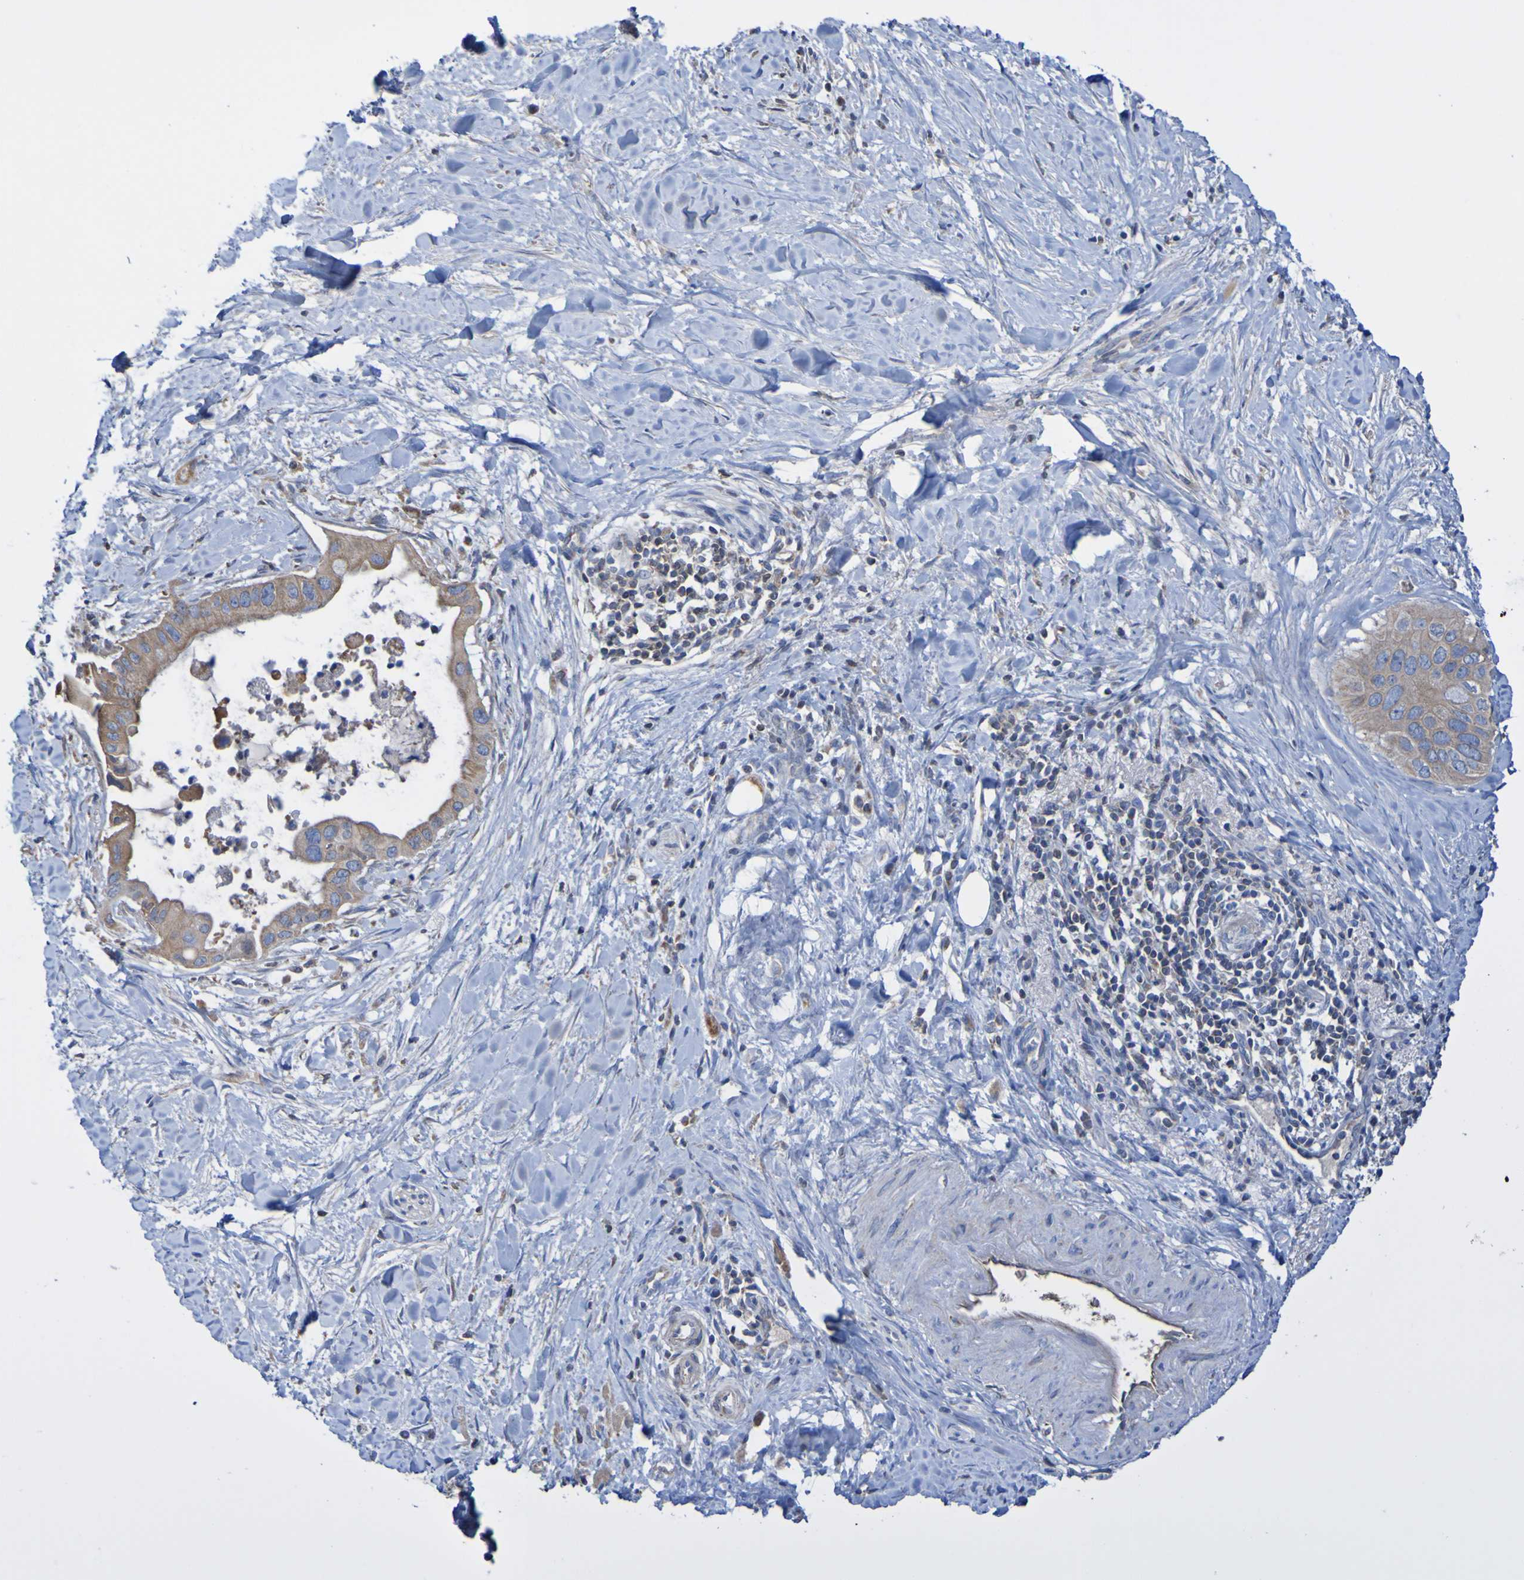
{"staining": {"intensity": "moderate", "quantity": ">75%", "location": "cytoplasmic/membranous"}, "tissue": "pancreatic cancer", "cell_type": "Tumor cells", "image_type": "cancer", "snomed": [{"axis": "morphology", "description": "Adenocarcinoma, NOS"}, {"axis": "topography", "description": "Pancreas"}], "caption": "Human adenocarcinoma (pancreatic) stained for a protein (brown) demonstrates moderate cytoplasmic/membranous positive positivity in about >75% of tumor cells.", "gene": "CNTN2", "patient": {"sex": "male", "age": 55}}